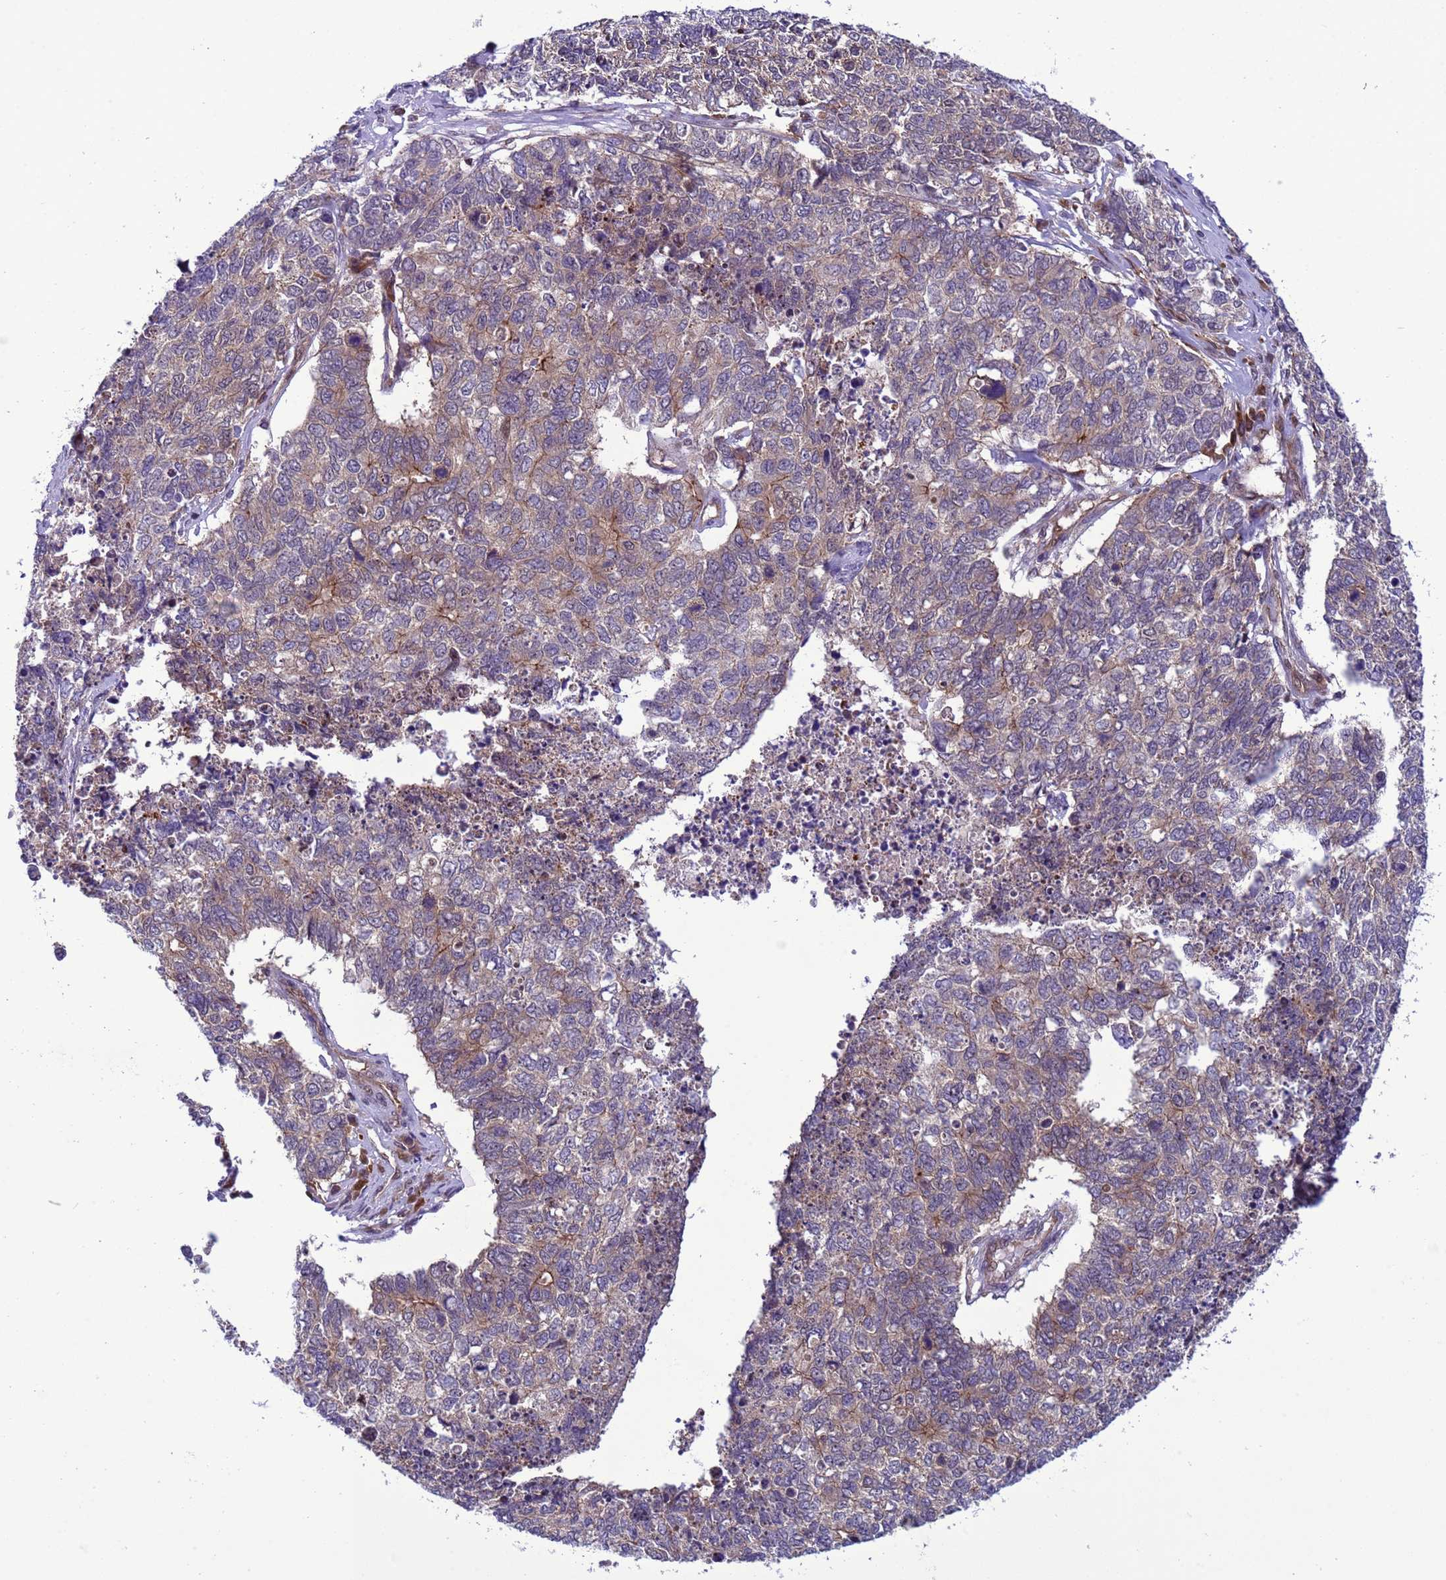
{"staining": {"intensity": "moderate", "quantity": "<25%", "location": "cytoplasmic/membranous"}, "tissue": "cervical cancer", "cell_type": "Tumor cells", "image_type": "cancer", "snomed": [{"axis": "morphology", "description": "Squamous cell carcinoma, NOS"}, {"axis": "topography", "description": "Cervix"}], "caption": "A low amount of moderate cytoplasmic/membranous positivity is present in about <25% of tumor cells in cervical cancer tissue.", "gene": "RASD1", "patient": {"sex": "female", "age": 63}}